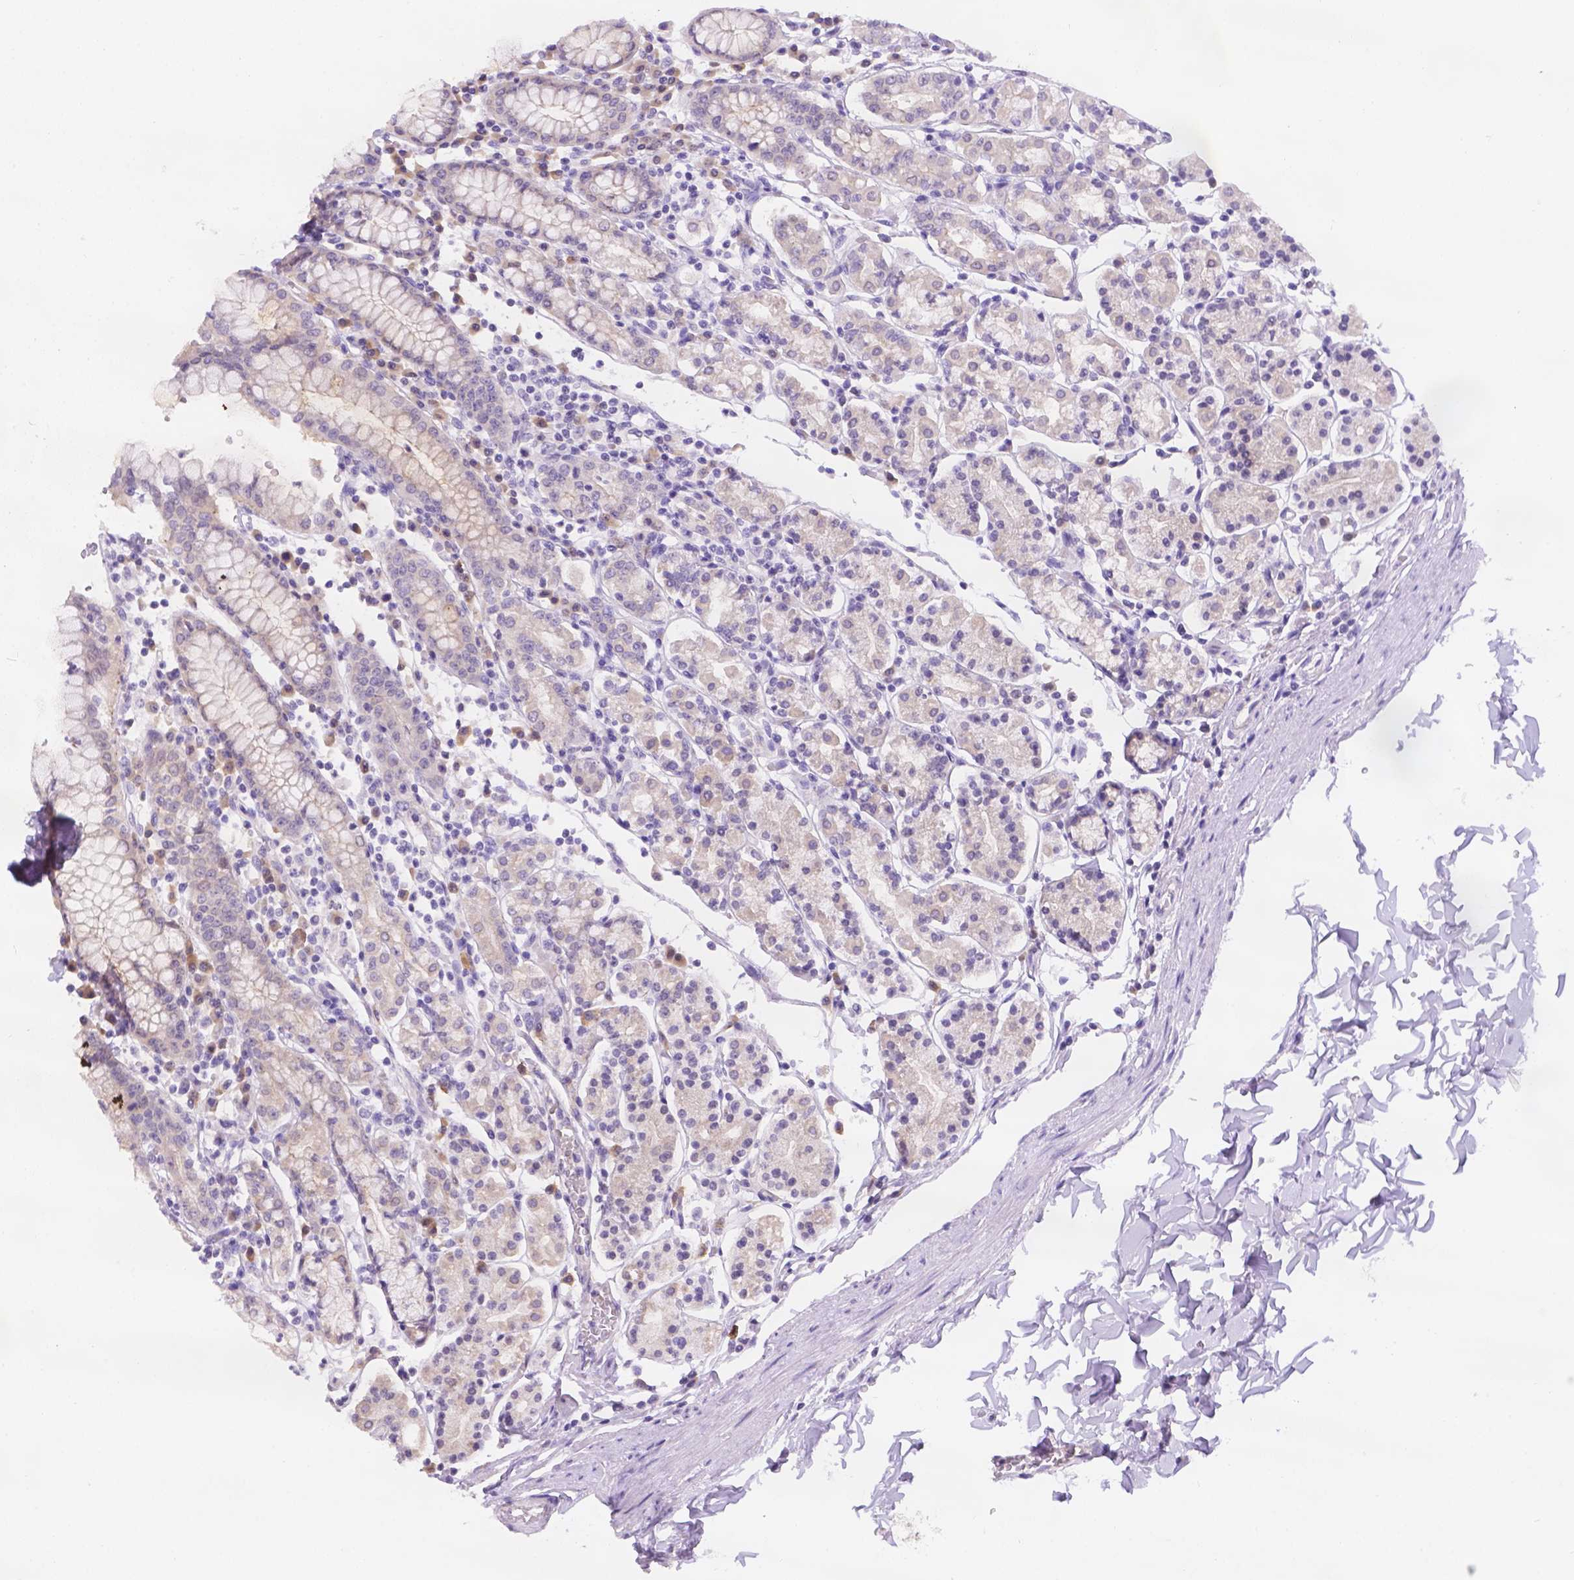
{"staining": {"intensity": "weak", "quantity": "<25%", "location": "cytoplasmic/membranous"}, "tissue": "stomach", "cell_type": "Glandular cells", "image_type": "normal", "snomed": [{"axis": "morphology", "description": "Normal tissue, NOS"}, {"axis": "topography", "description": "Stomach, upper"}, {"axis": "topography", "description": "Stomach"}], "caption": "Immunohistochemical staining of benign human stomach shows no significant staining in glandular cells. (Brightfield microscopy of DAB (3,3'-diaminobenzidine) immunohistochemistry at high magnification).", "gene": "CD96", "patient": {"sex": "male", "age": 62}}